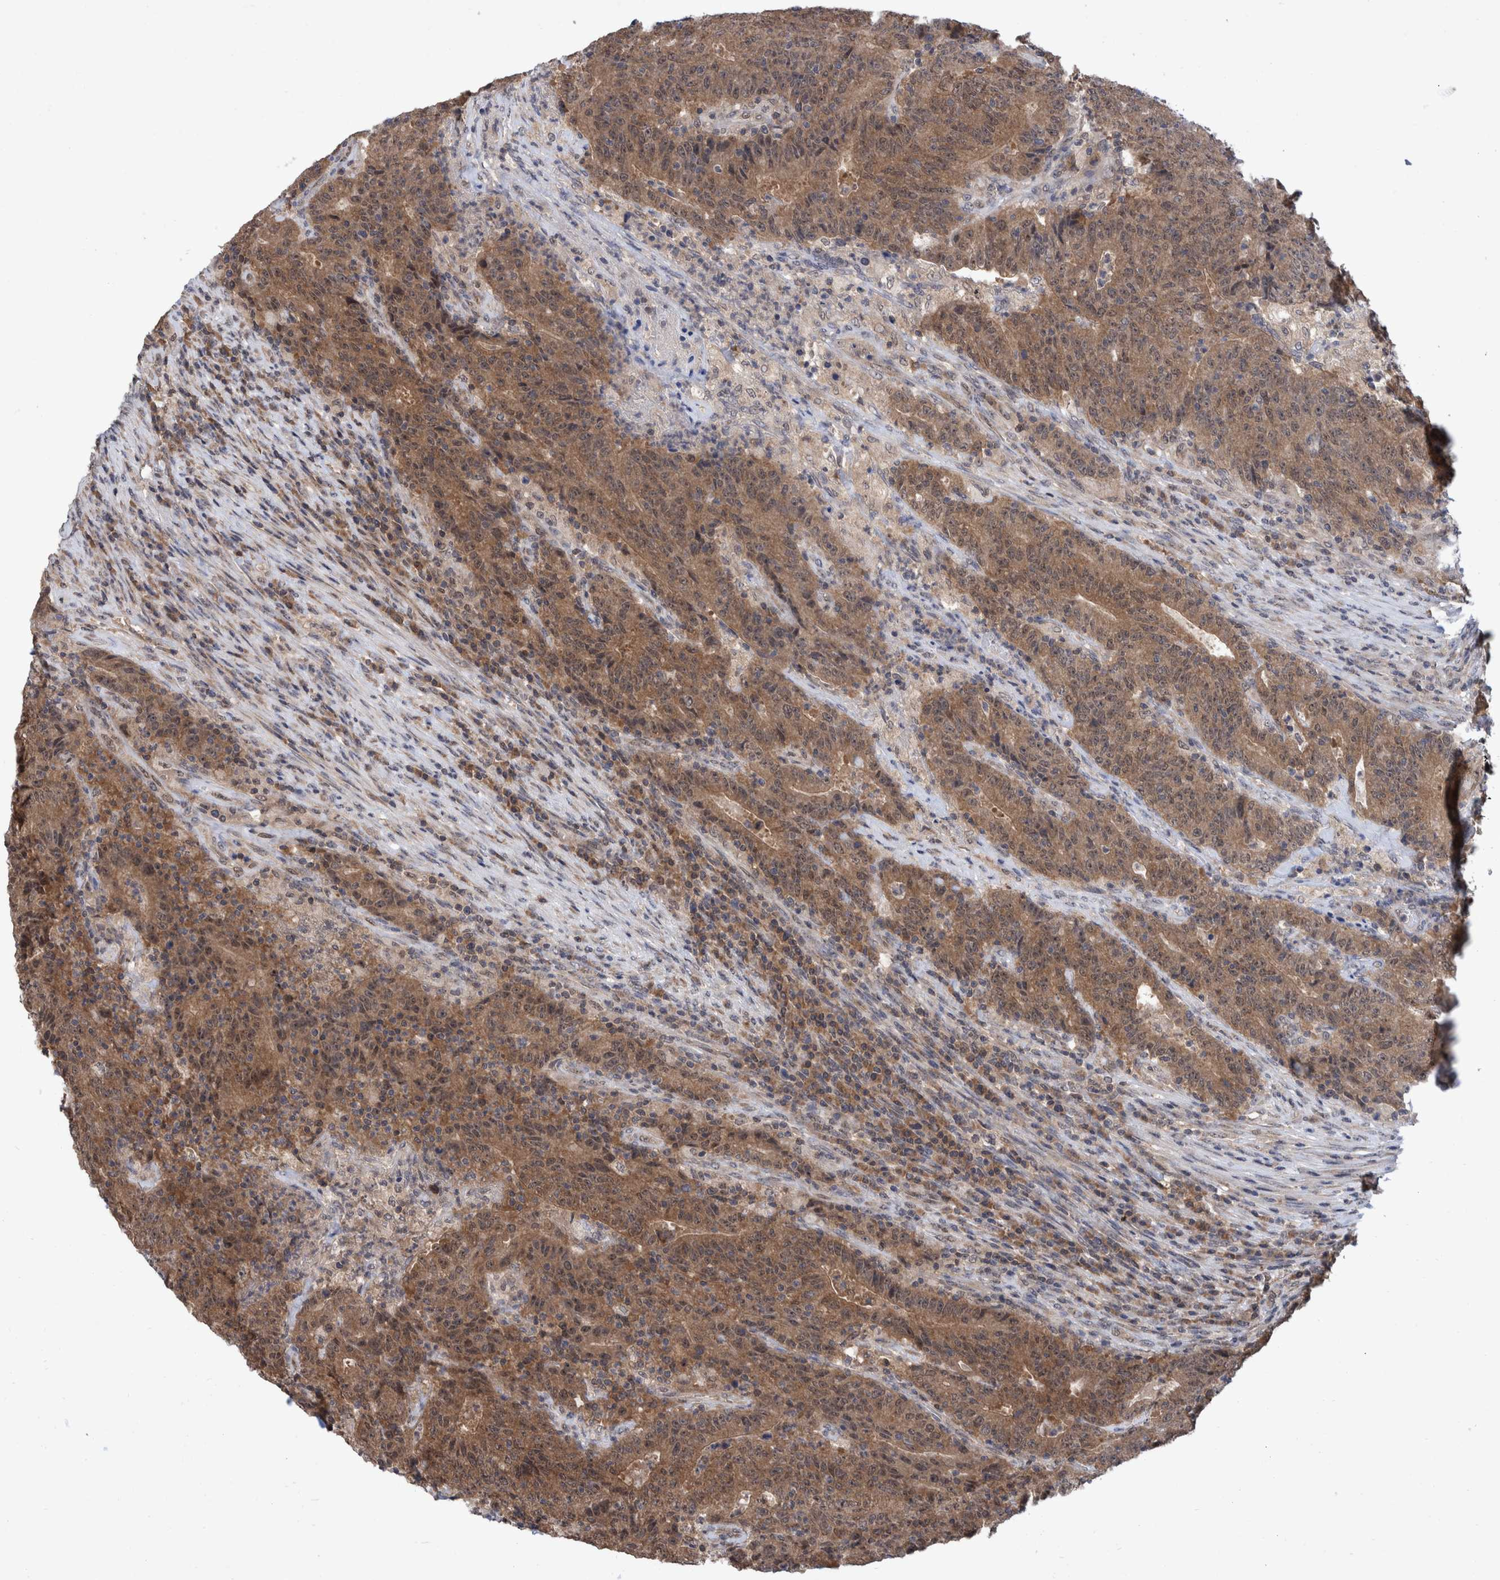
{"staining": {"intensity": "moderate", "quantity": ">75%", "location": "cytoplasmic/membranous,nuclear"}, "tissue": "colorectal cancer", "cell_type": "Tumor cells", "image_type": "cancer", "snomed": [{"axis": "morphology", "description": "Normal tissue, NOS"}, {"axis": "morphology", "description": "Adenocarcinoma, NOS"}, {"axis": "topography", "description": "Colon"}], "caption": "Colorectal cancer stained with a protein marker demonstrates moderate staining in tumor cells.", "gene": "PLPBP", "patient": {"sex": "female", "age": 75}}